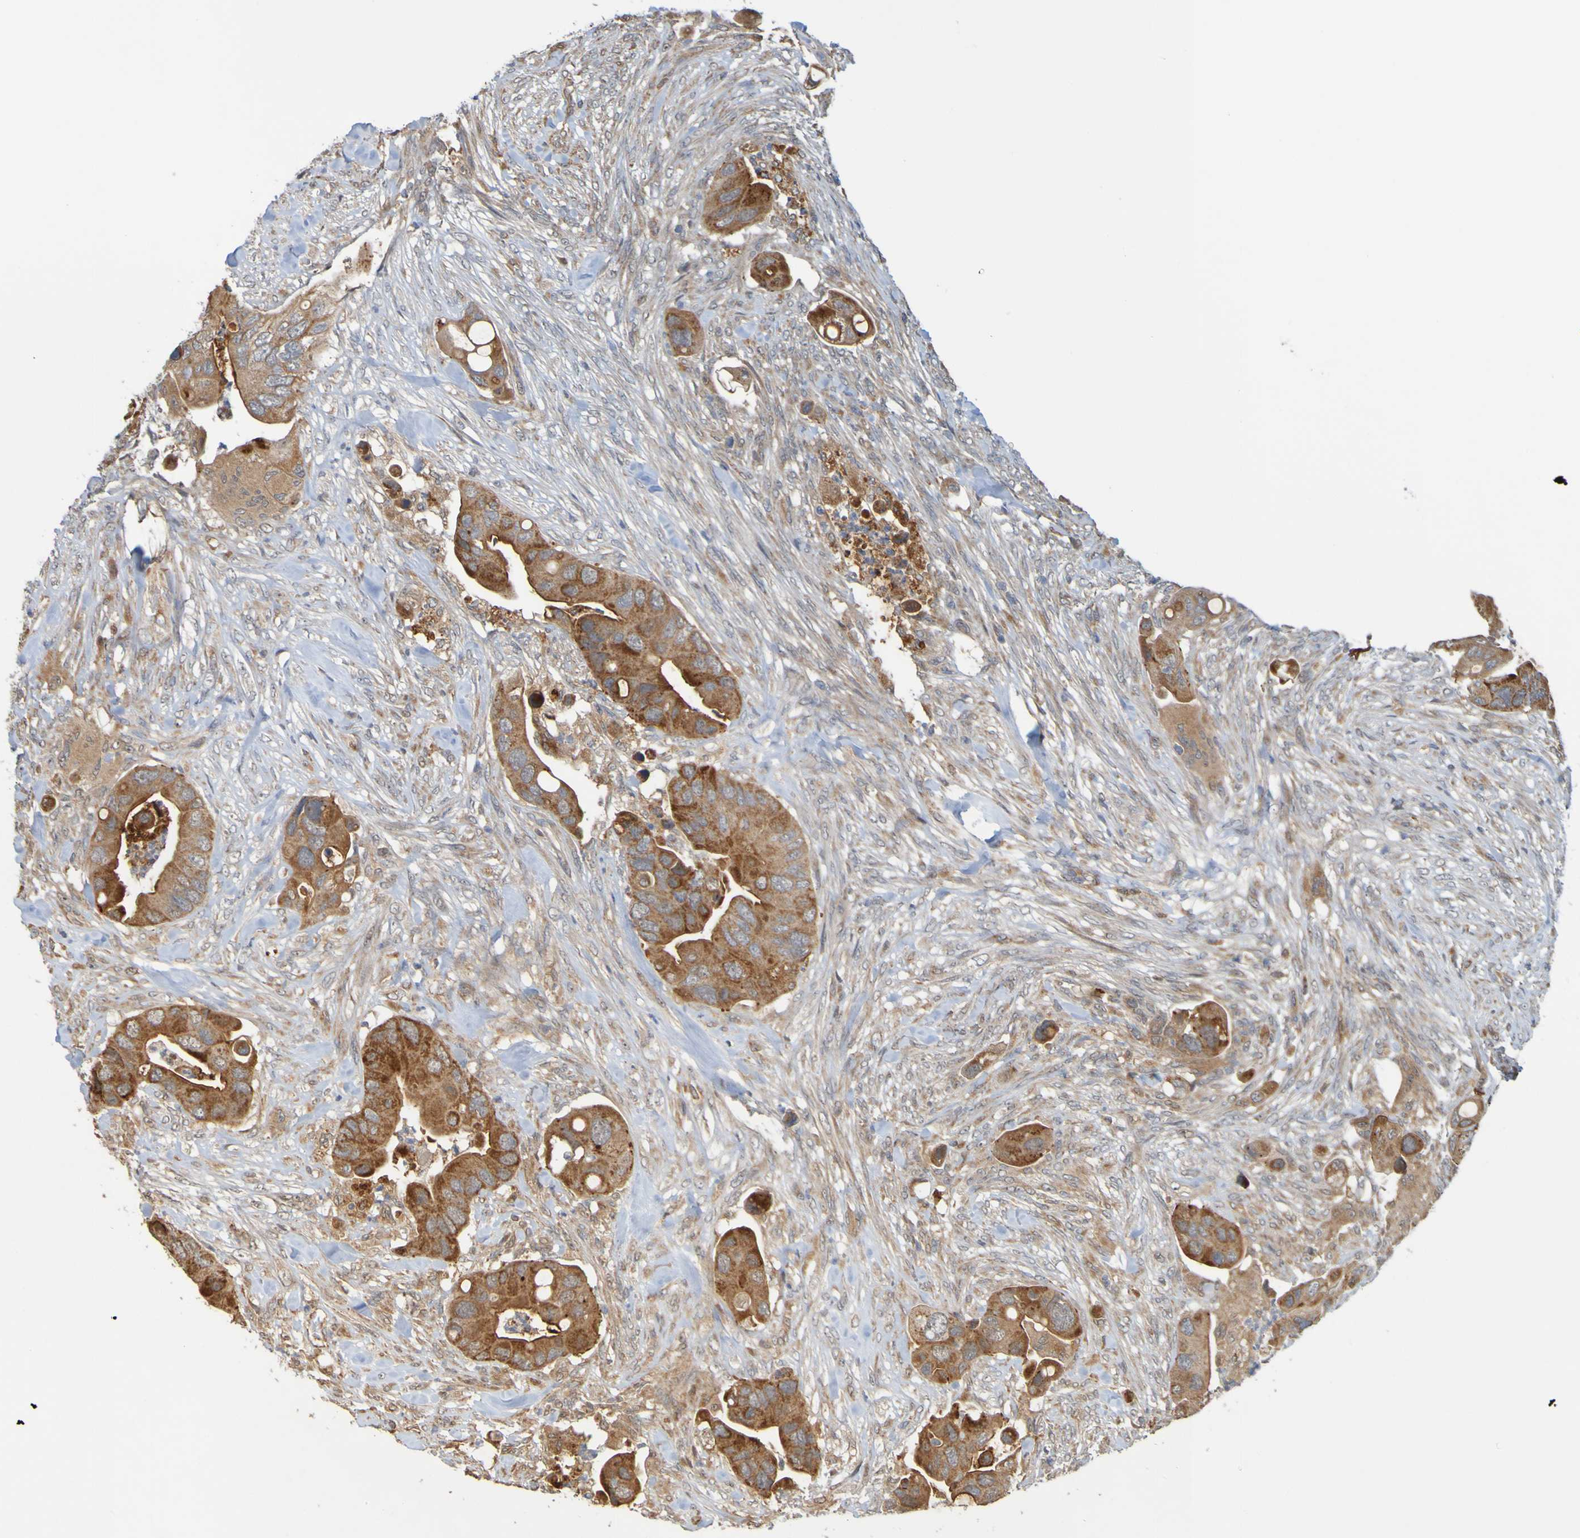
{"staining": {"intensity": "strong", "quantity": ">75%", "location": "cytoplasmic/membranous"}, "tissue": "colorectal cancer", "cell_type": "Tumor cells", "image_type": "cancer", "snomed": [{"axis": "morphology", "description": "Adenocarcinoma, NOS"}, {"axis": "topography", "description": "Rectum"}], "caption": "Immunohistochemical staining of colorectal adenocarcinoma exhibits high levels of strong cytoplasmic/membranous protein staining in about >75% of tumor cells.", "gene": "TMBIM1", "patient": {"sex": "female", "age": 57}}